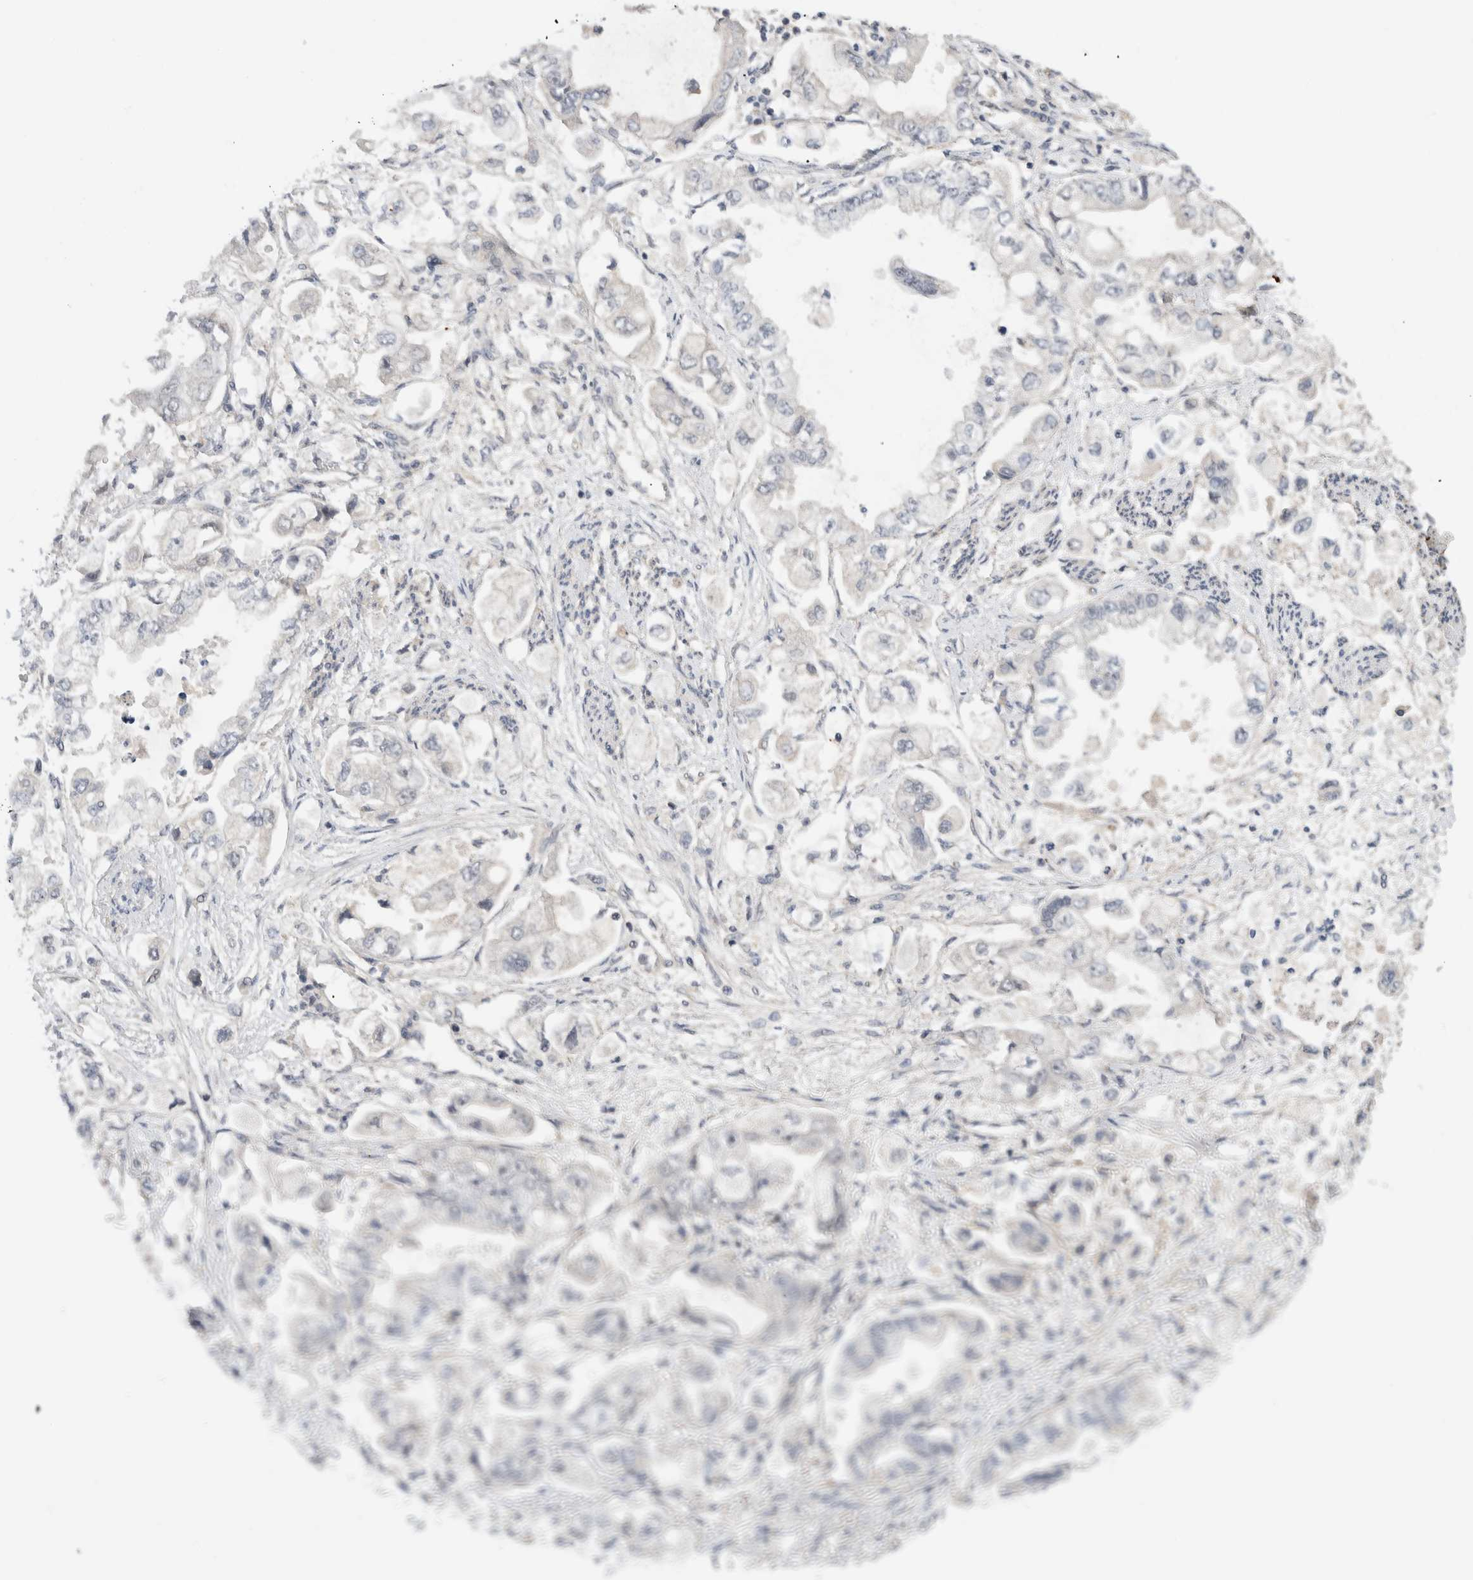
{"staining": {"intensity": "negative", "quantity": "none", "location": "none"}, "tissue": "stomach cancer", "cell_type": "Tumor cells", "image_type": "cancer", "snomed": [{"axis": "morphology", "description": "Adenocarcinoma, NOS"}, {"axis": "topography", "description": "Stomach"}], "caption": "Micrograph shows no significant protein positivity in tumor cells of stomach cancer (adenocarcinoma).", "gene": "HCN3", "patient": {"sex": "male", "age": 62}}